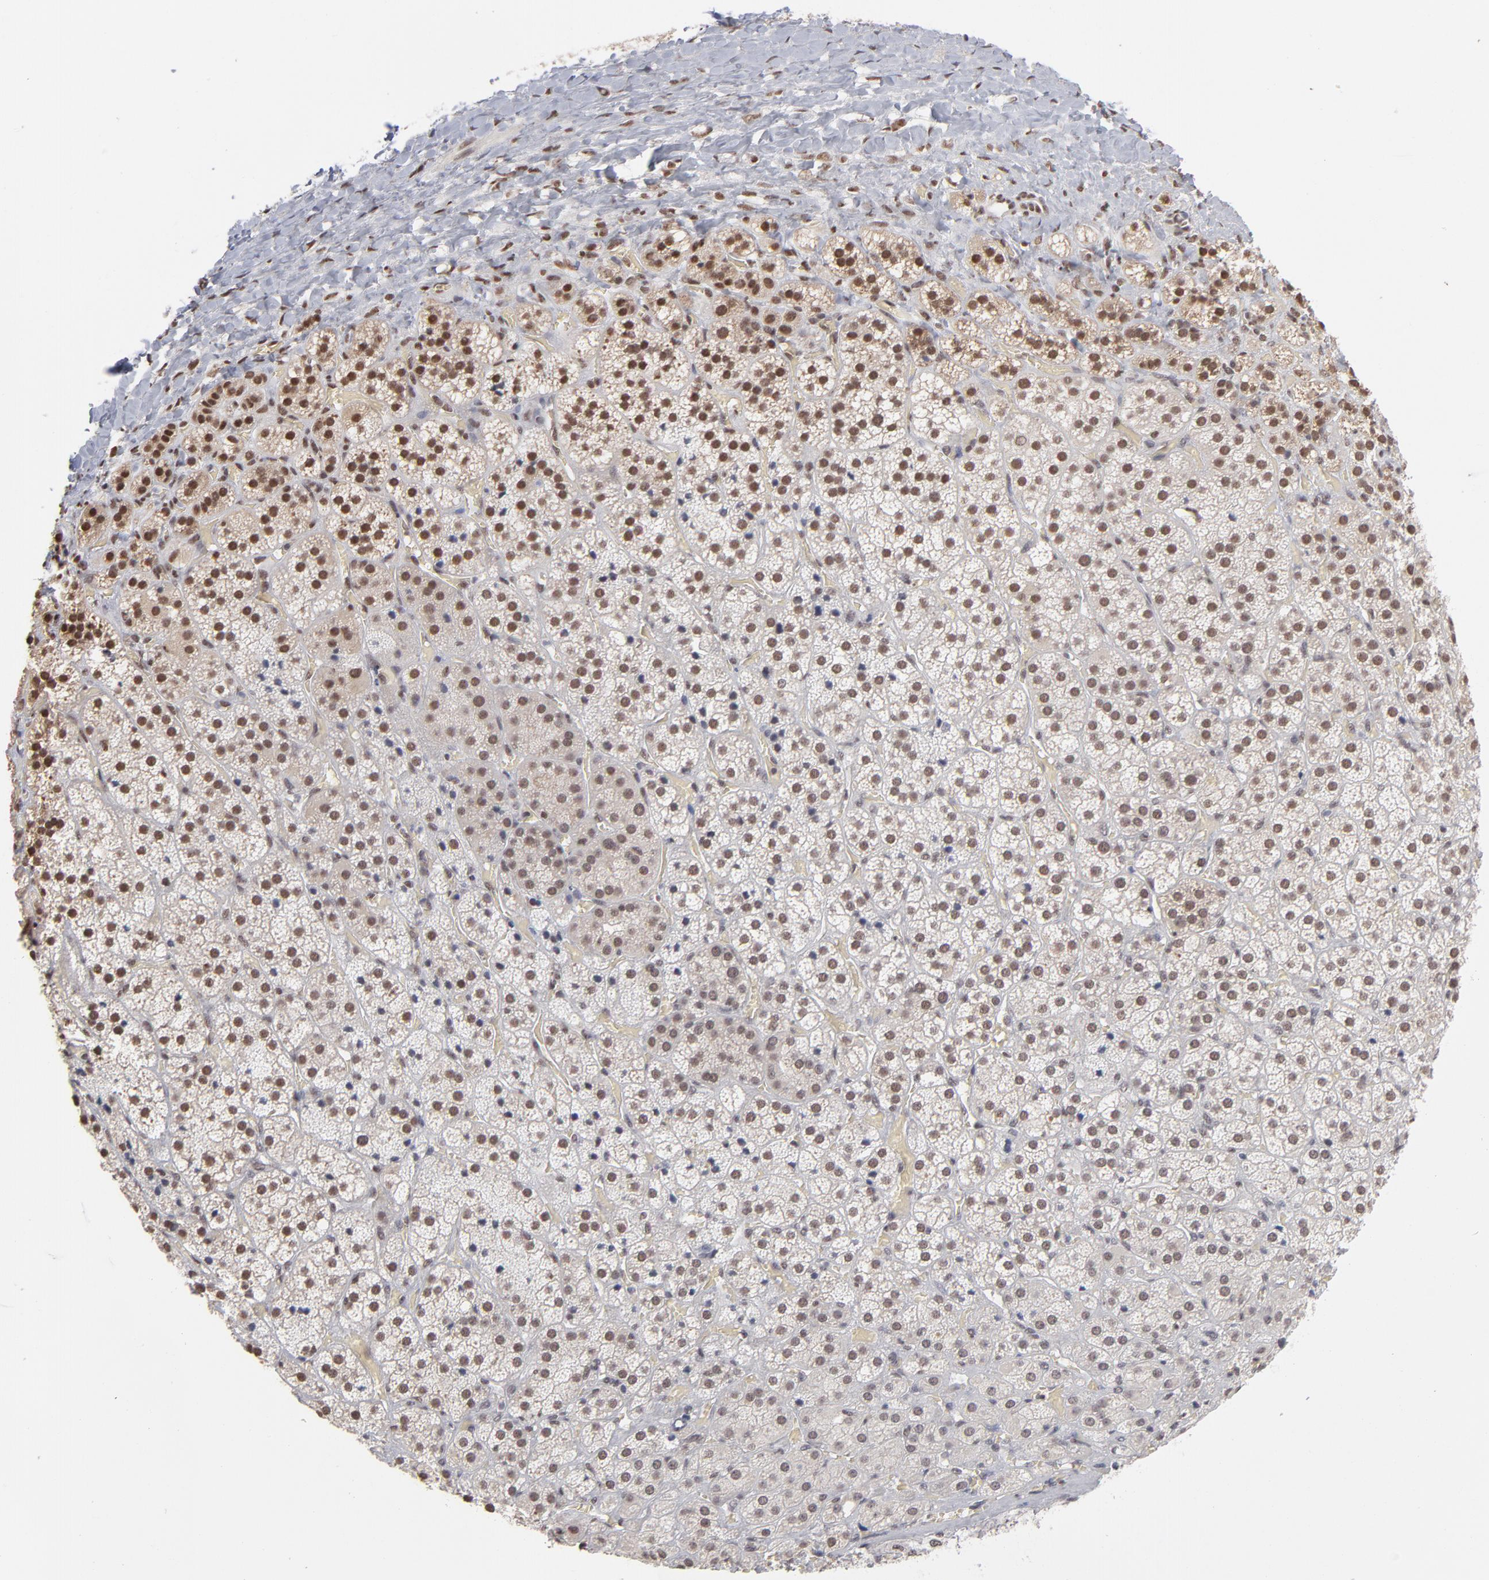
{"staining": {"intensity": "strong", "quantity": ">75%", "location": "cytoplasmic/membranous,nuclear"}, "tissue": "adrenal gland", "cell_type": "Glandular cells", "image_type": "normal", "snomed": [{"axis": "morphology", "description": "Normal tissue, NOS"}, {"axis": "topography", "description": "Adrenal gland"}], "caption": "Immunohistochemical staining of unremarkable adrenal gland displays strong cytoplasmic/membranous,nuclear protein expression in approximately >75% of glandular cells.", "gene": "ZNF3", "patient": {"sex": "female", "age": 71}}